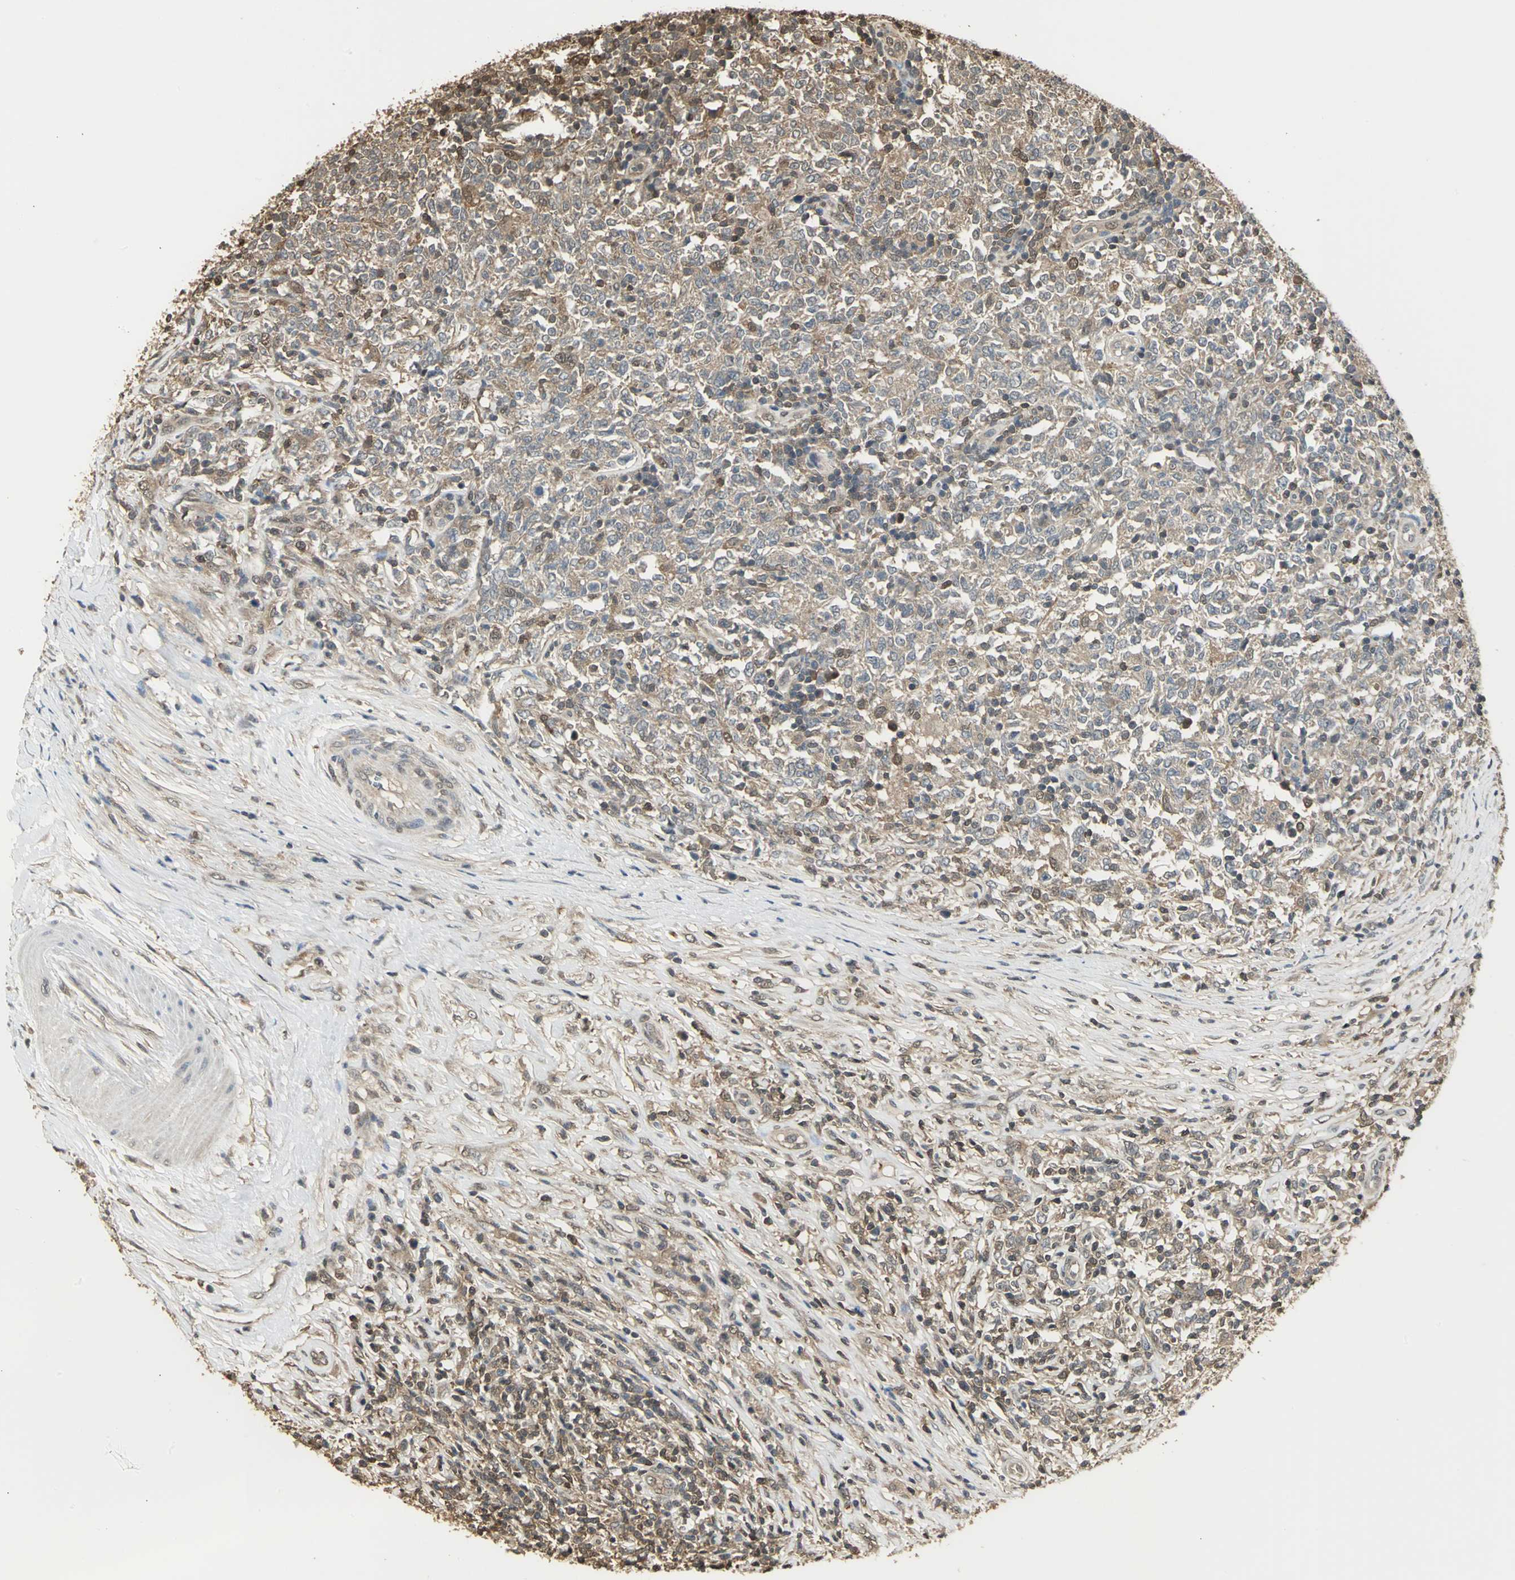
{"staining": {"intensity": "moderate", "quantity": ">75%", "location": "cytoplasmic/membranous"}, "tissue": "lymphoma", "cell_type": "Tumor cells", "image_type": "cancer", "snomed": [{"axis": "morphology", "description": "Malignant lymphoma, non-Hodgkin's type, High grade"}, {"axis": "topography", "description": "Lymph node"}], "caption": "High-grade malignant lymphoma, non-Hodgkin's type stained with a brown dye exhibits moderate cytoplasmic/membranous positive positivity in approximately >75% of tumor cells.", "gene": "PARK7", "patient": {"sex": "female", "age": 84}}